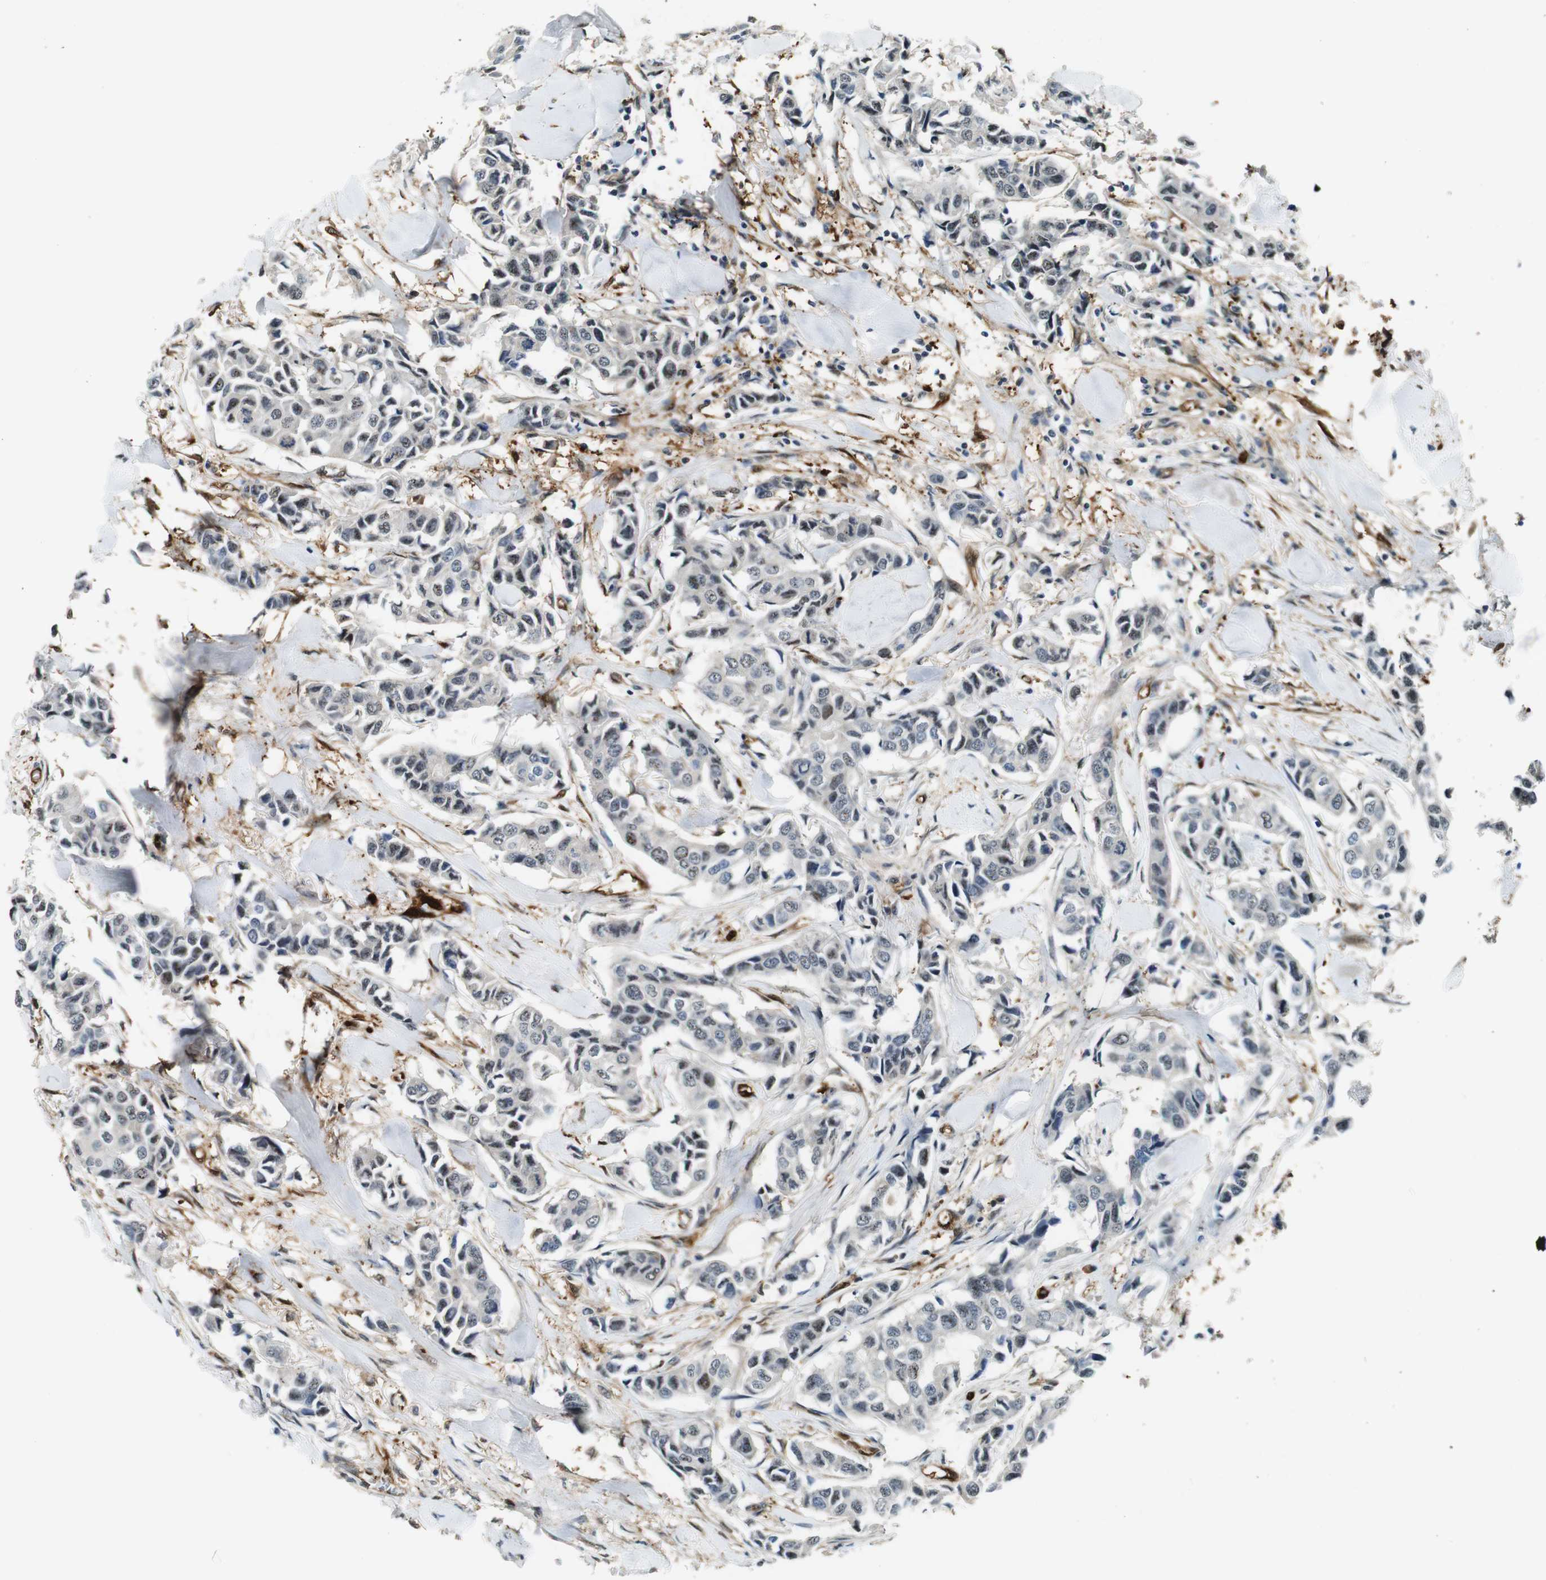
{"staining": {"intensity": "weak", "quantity": "25%-75%", "location": "nuclear"}, "tissue": "breast cancer", "cell_type": "Tumor cells", "image_type": "cancer", "snomed": [{"axis": "morphology", "description": "Duct carcinoma"}, {"axis": "topography", "description": "Breast"}], "caption": "Protein analysis of breast infiltrating ductal carcinoma tissue shows weak nuclear staining in approximately 25%-75% of tumor cells. (IHC, brightfield microscopy, high magnification).", "gene": "LXN", "patient": {"sex": "female", "age": 80}}